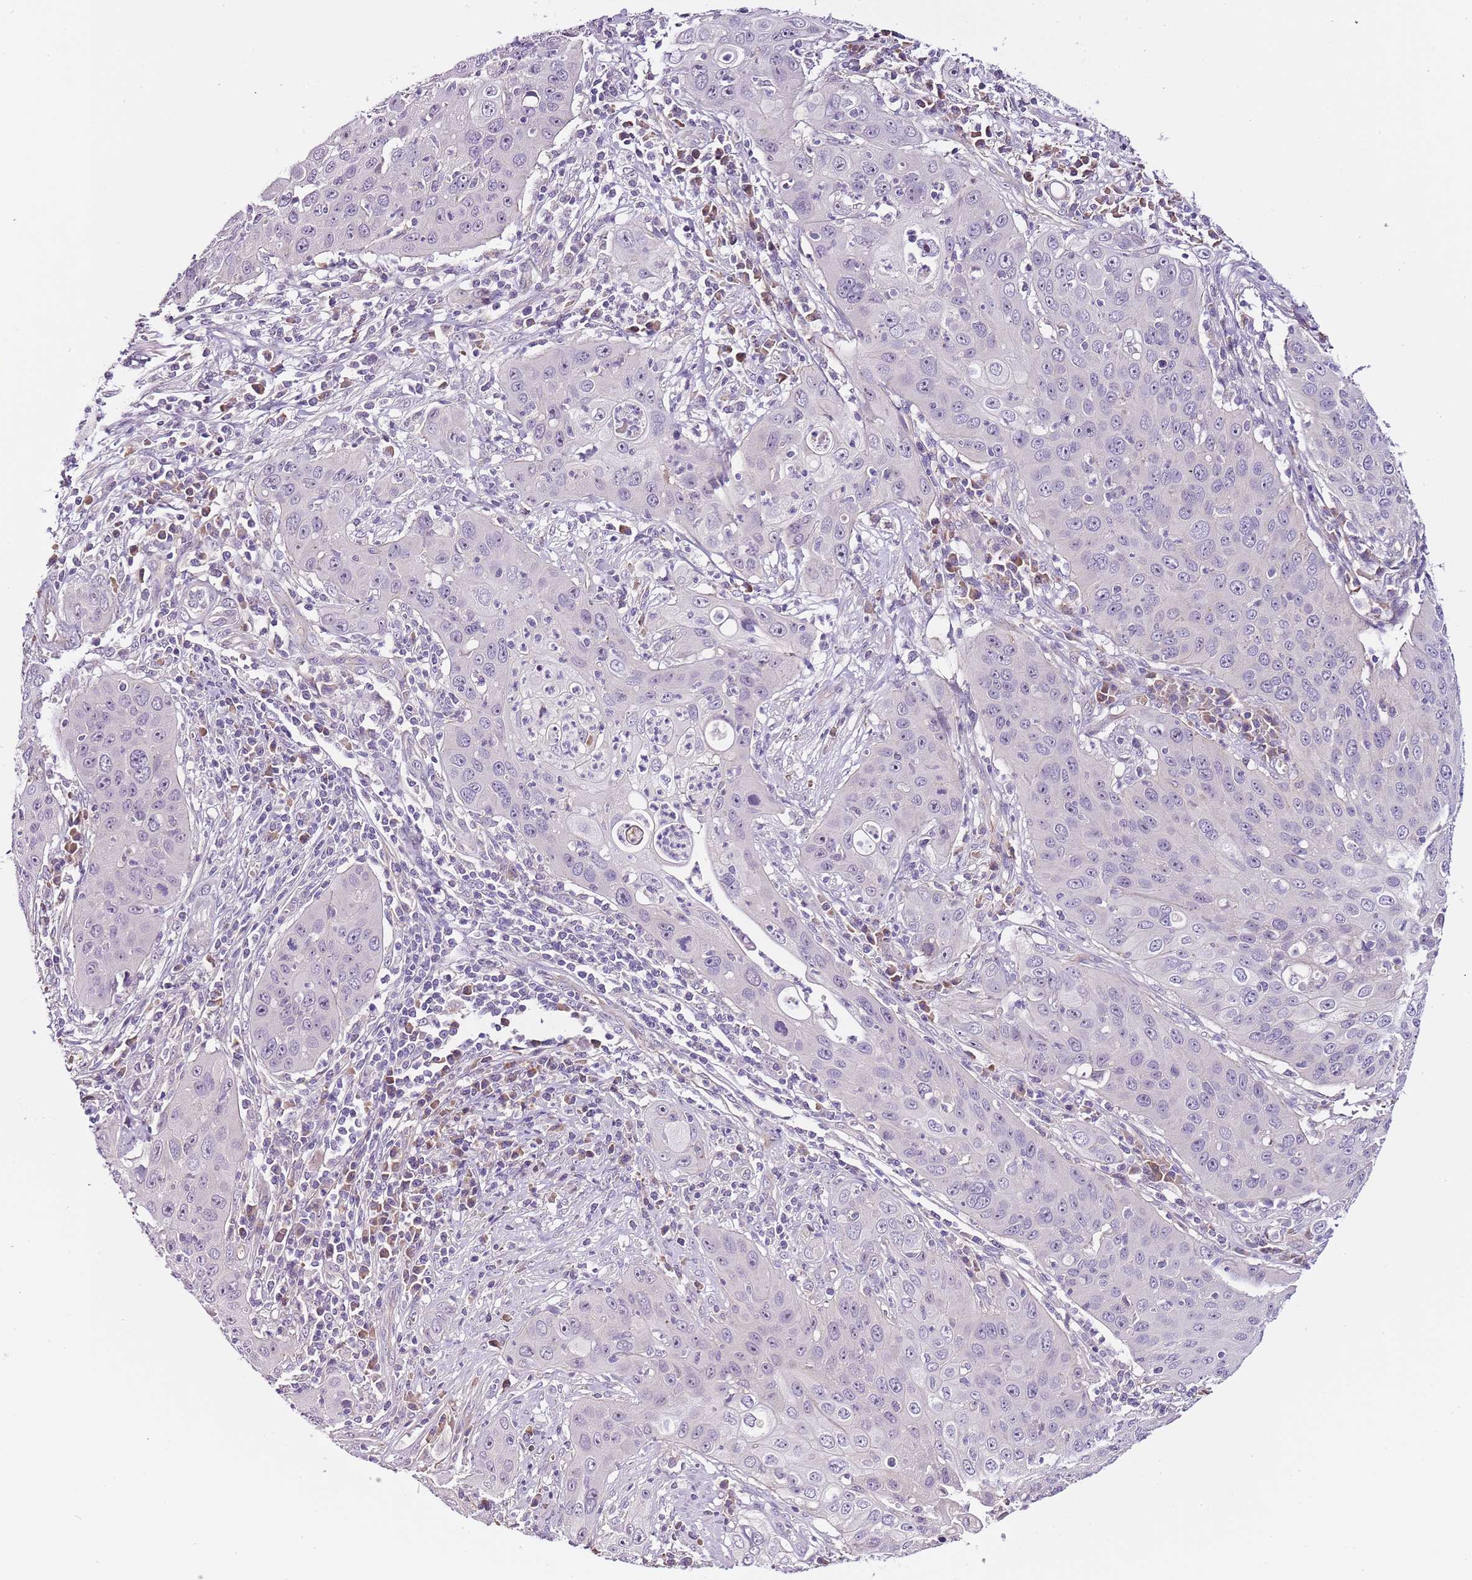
{"staining": {"intensity": "negative", "quantity": "none", "location": "none"}, "tissue": "cervical cancer", "cell_type": "Tumor cells", "image_type": "cancer", "snomed": [{"axis": "morphology", "description": "Squamous cell carcinoma, NOS"}, {"axis": "topography", "description": "Cervix"}], "caption": "Immunohistochemistry (IHC) photomicrograph of cervical squamous cell carcinoma stained for a protein (brown), which displays no expression in tumor cells.", "gene": "NKX2-3", "patient": {"sex": "female", "age": 36}}